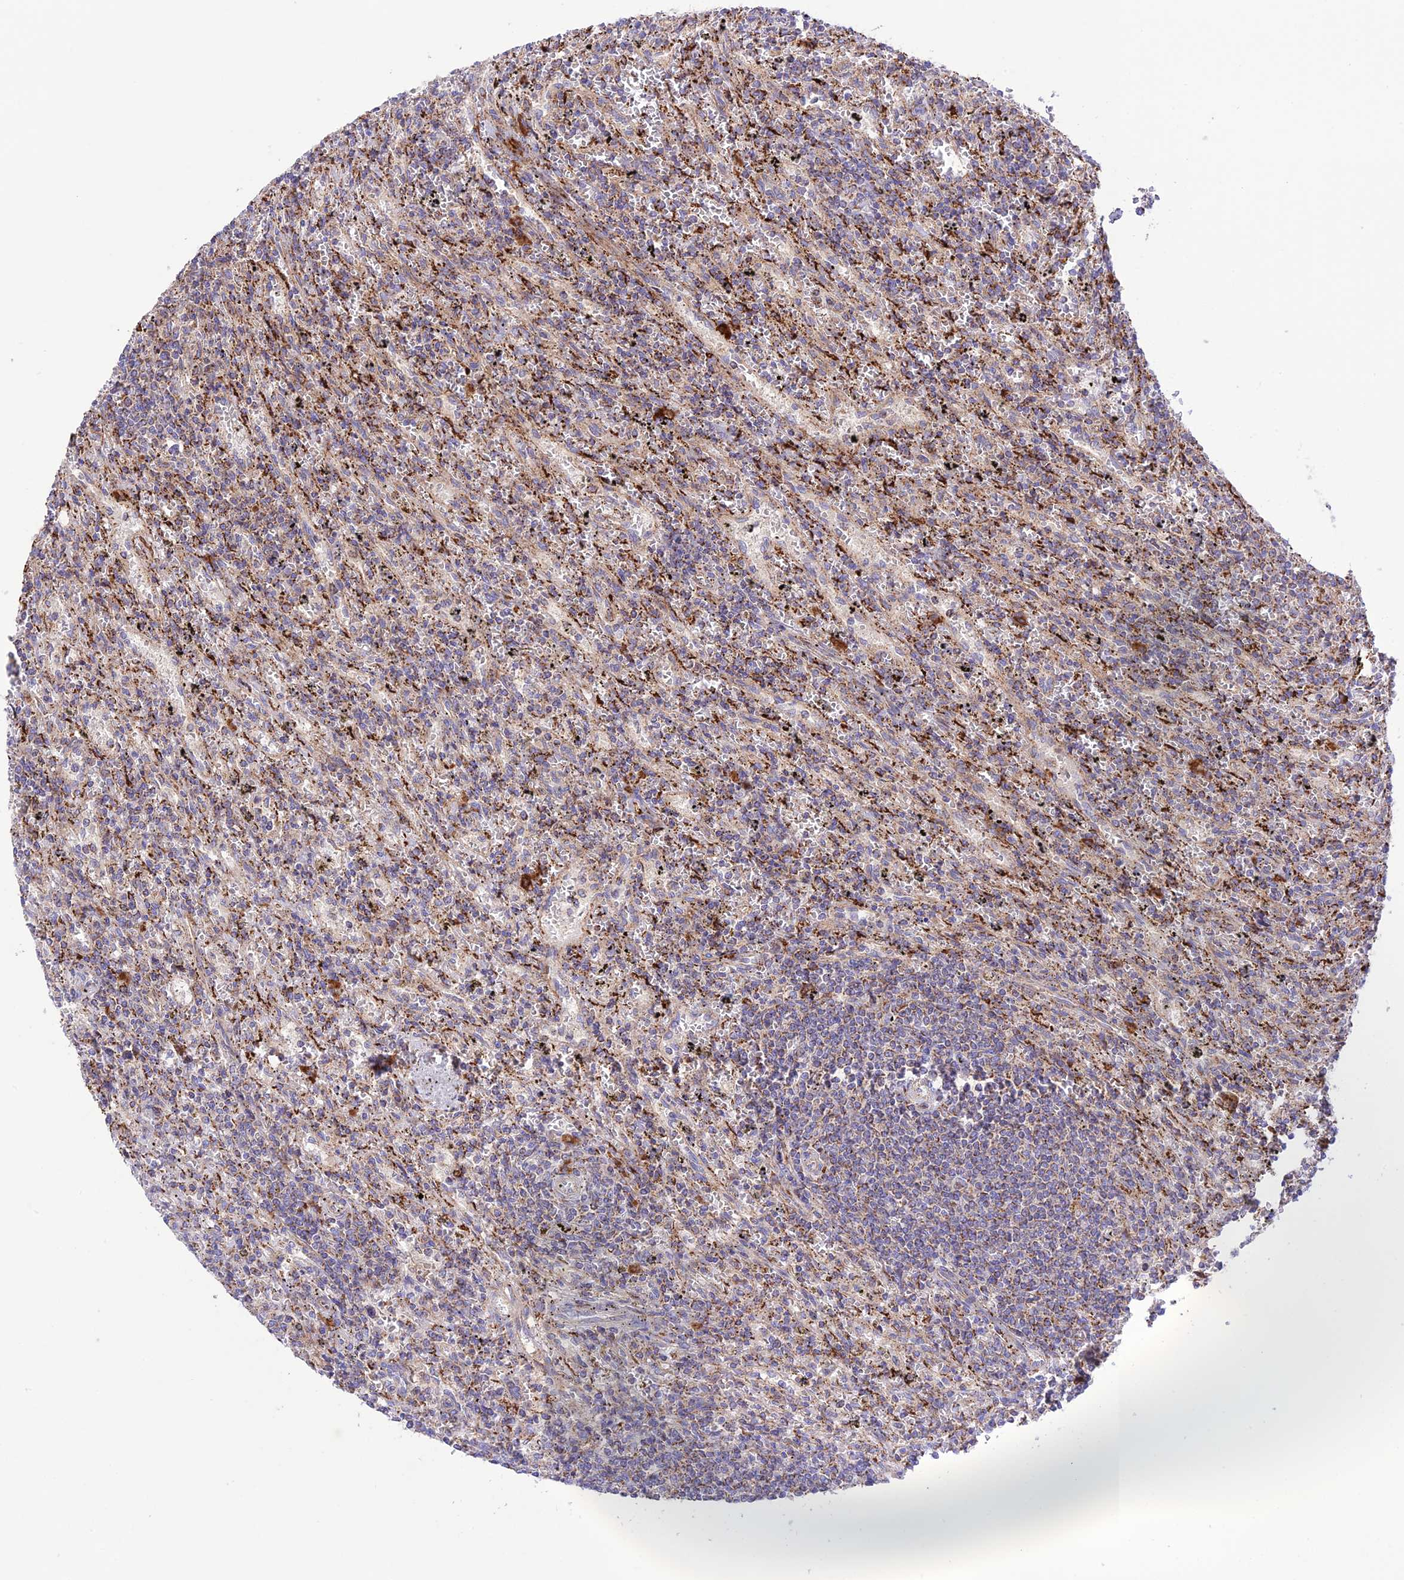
{"staining": {"intensity": "weak", "quantity": "<25%", "location": "cytoplasmic/membranous"}, "tissue": "lymphoma", "cell_type": "Tumor cells", "image_type": "cancer", "snomed": [{"axis": "morphology", "description": "Malignant lymphoma, non-Hodgkin's type, Low grade"}, {"axis": "topography", "description": "Spleen"}], "caption": "A high-resolution image shows IHC staining of malignant lymphoma, non-Hodgkin's type (low-grade), which displays no significant positivity in tumor cells. Nuclei are stained in blue.", "gene": "UAP1L1", "patient": {"sex": "male", "age": 76}}